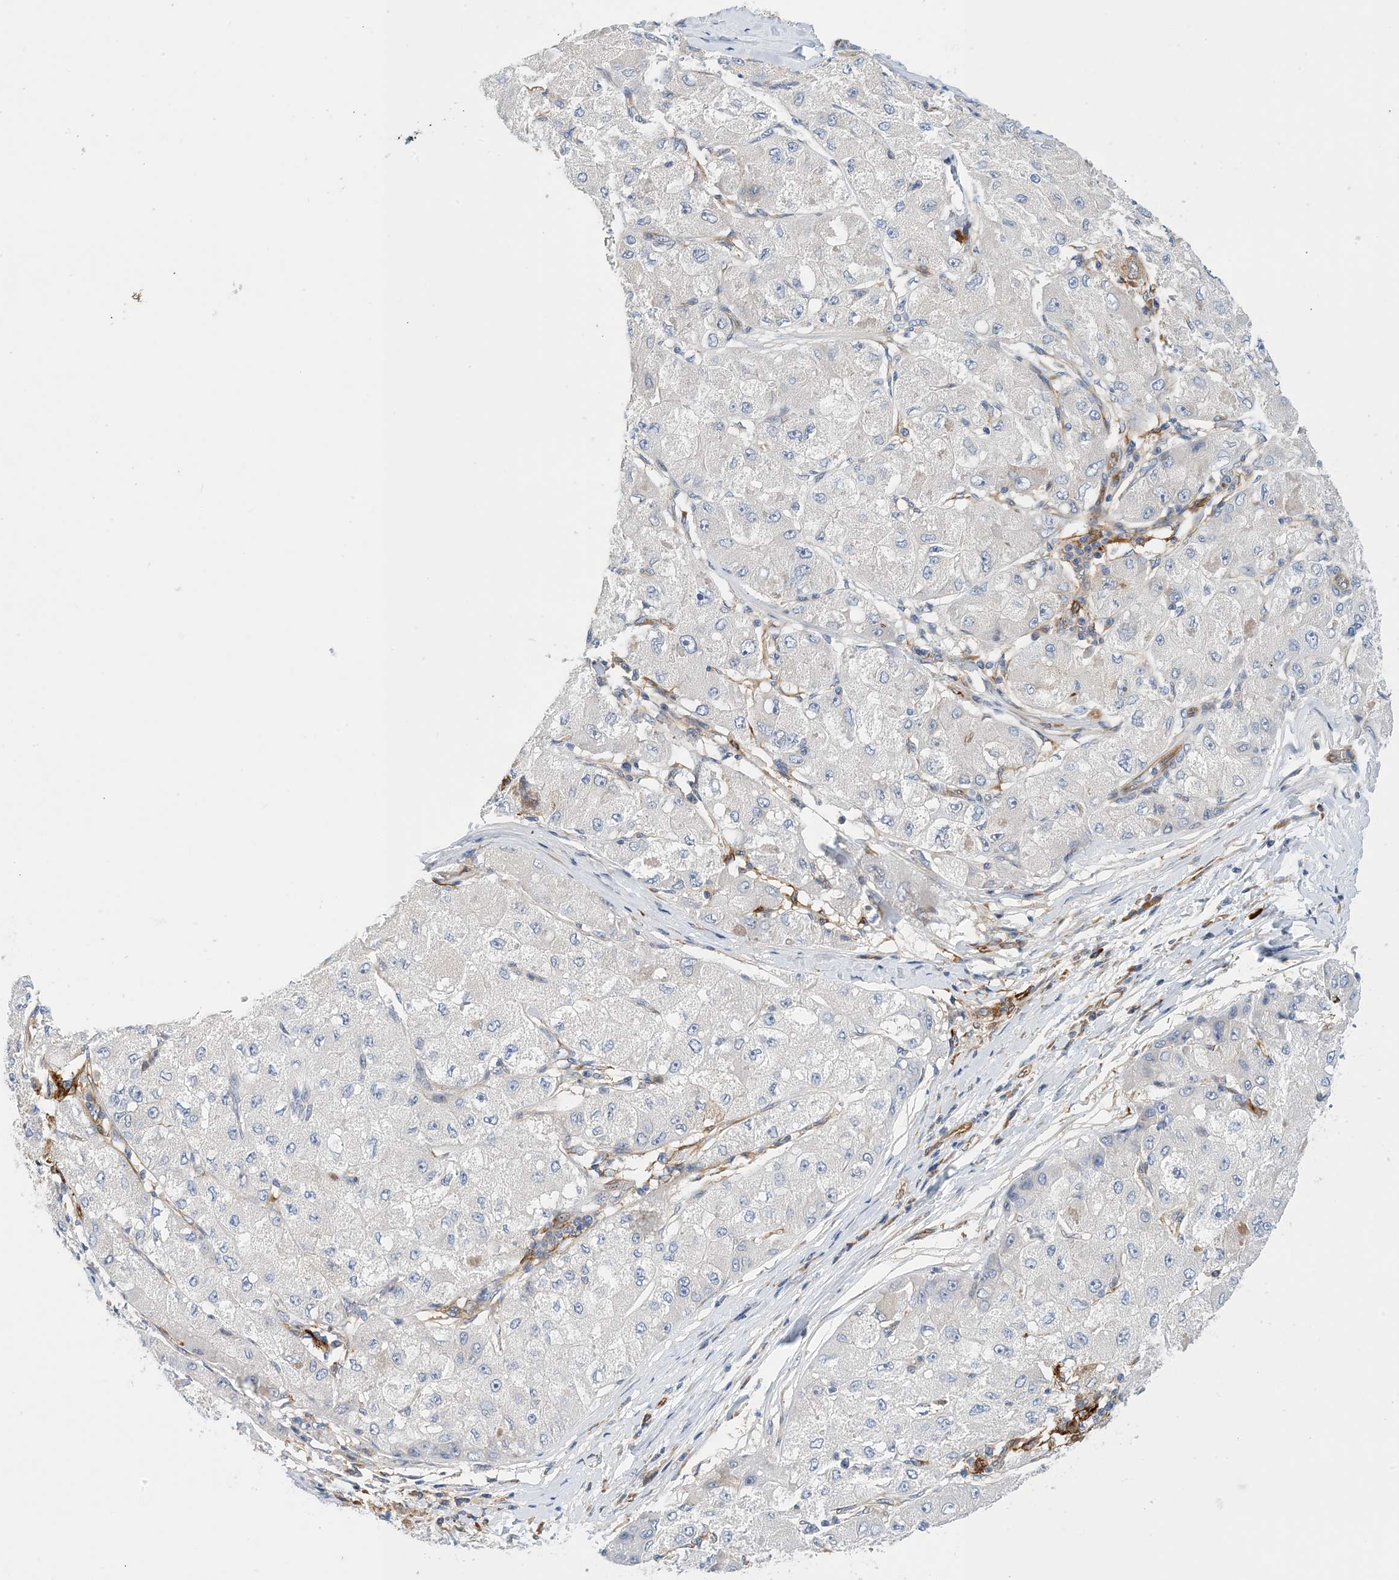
{"staining": {"intensity": "negative", "quantity": "none", "location": "none"}, "tissue": "liver cancer", "cell_type": "Tumor cells", "image_type": "cancer", "snomed": [{"axis": "morphology", "description": "Carcinoma, Hepatocellular, NOS"}, {"axis": "topography", "description": "Liver"}], "caption": "DAB immunohistochemical staining of human liver cancer demonstrates no significant positivity in tumor cells.", "gene": "PCDHA2", "patient": {"sex": "male", "age": 80}}